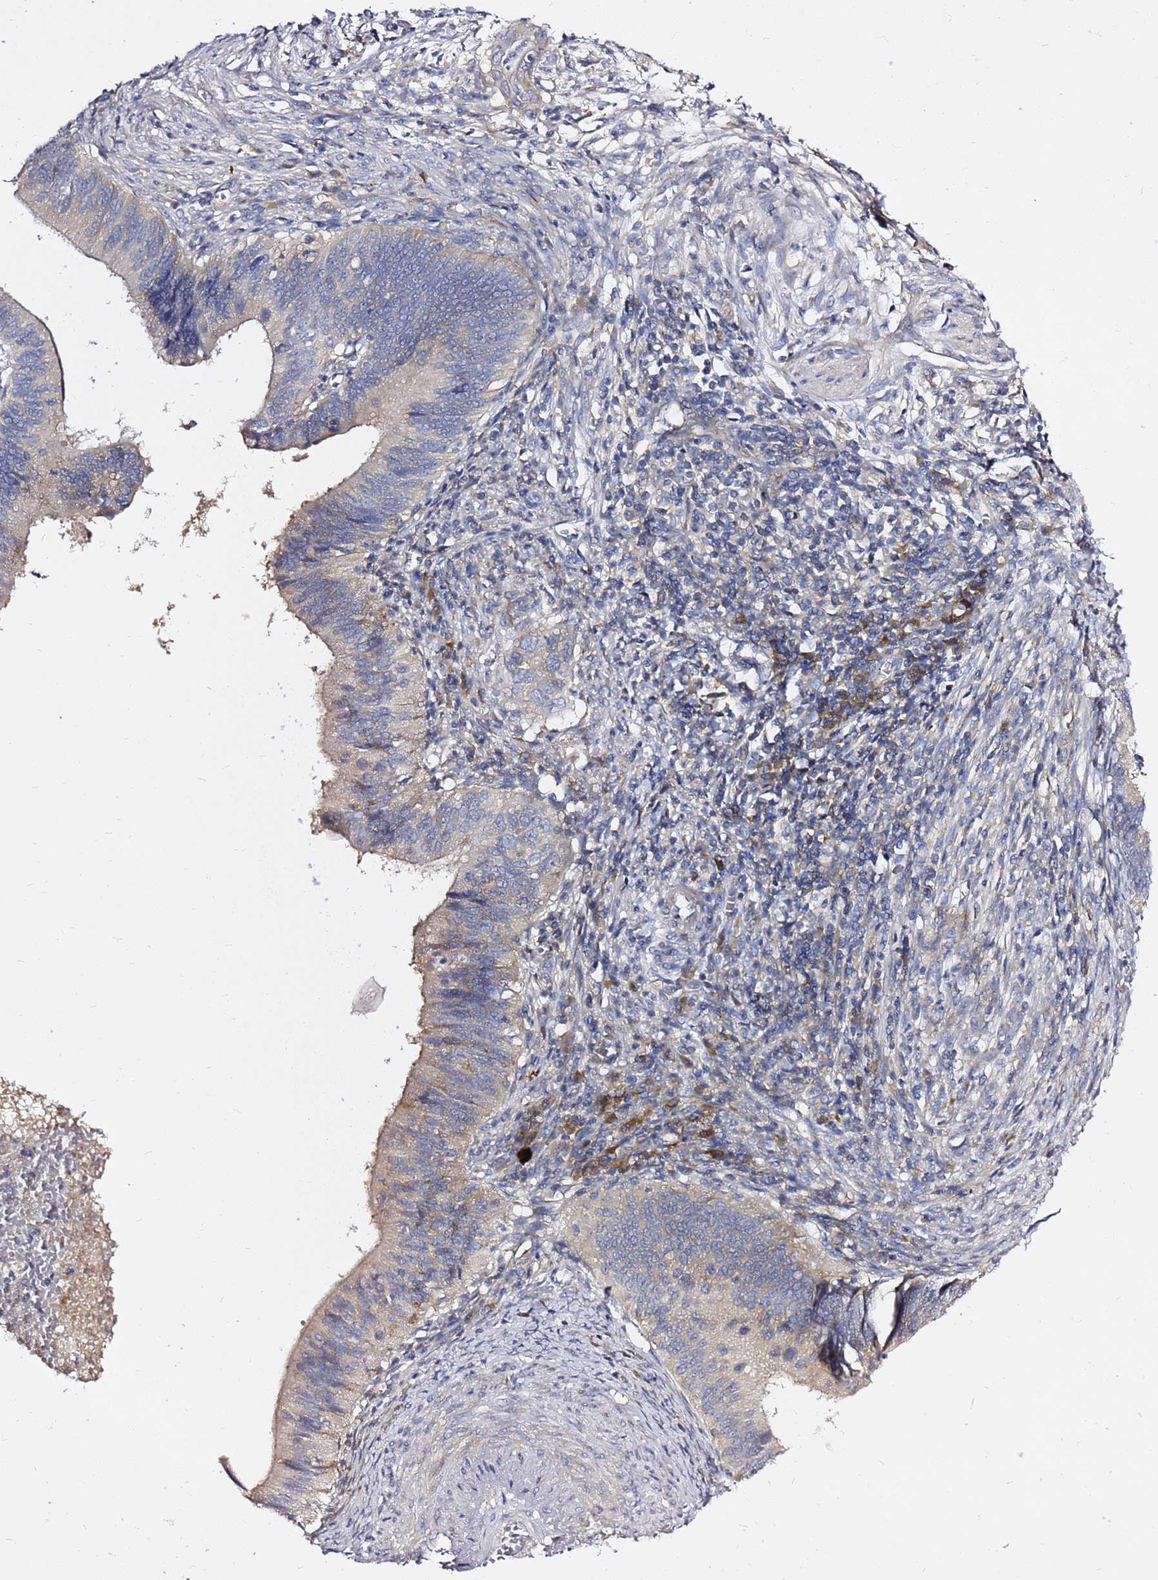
{"staining": {"intensity": "weak", "quantity": "25%-75%", "location": "cytoplasmic/membranous"}, "tissue": "cervical cancer", "cell_type": "Tumor cells", "image_type": "cancer", "snomed": [{"axis": "morphology", "description": "Adenocarcinoma, NOS"}, {"axis": "topography", "description": "Cervix"}], "caption": "Cervical cancer stained with DAB immunohistochemistry exhibits low levels of weak cytoplasmic/membranous staining in about 25%-75% of tumor cells.", "gene": "MON1B", "patient": {"sex": "female", "age": 42}}